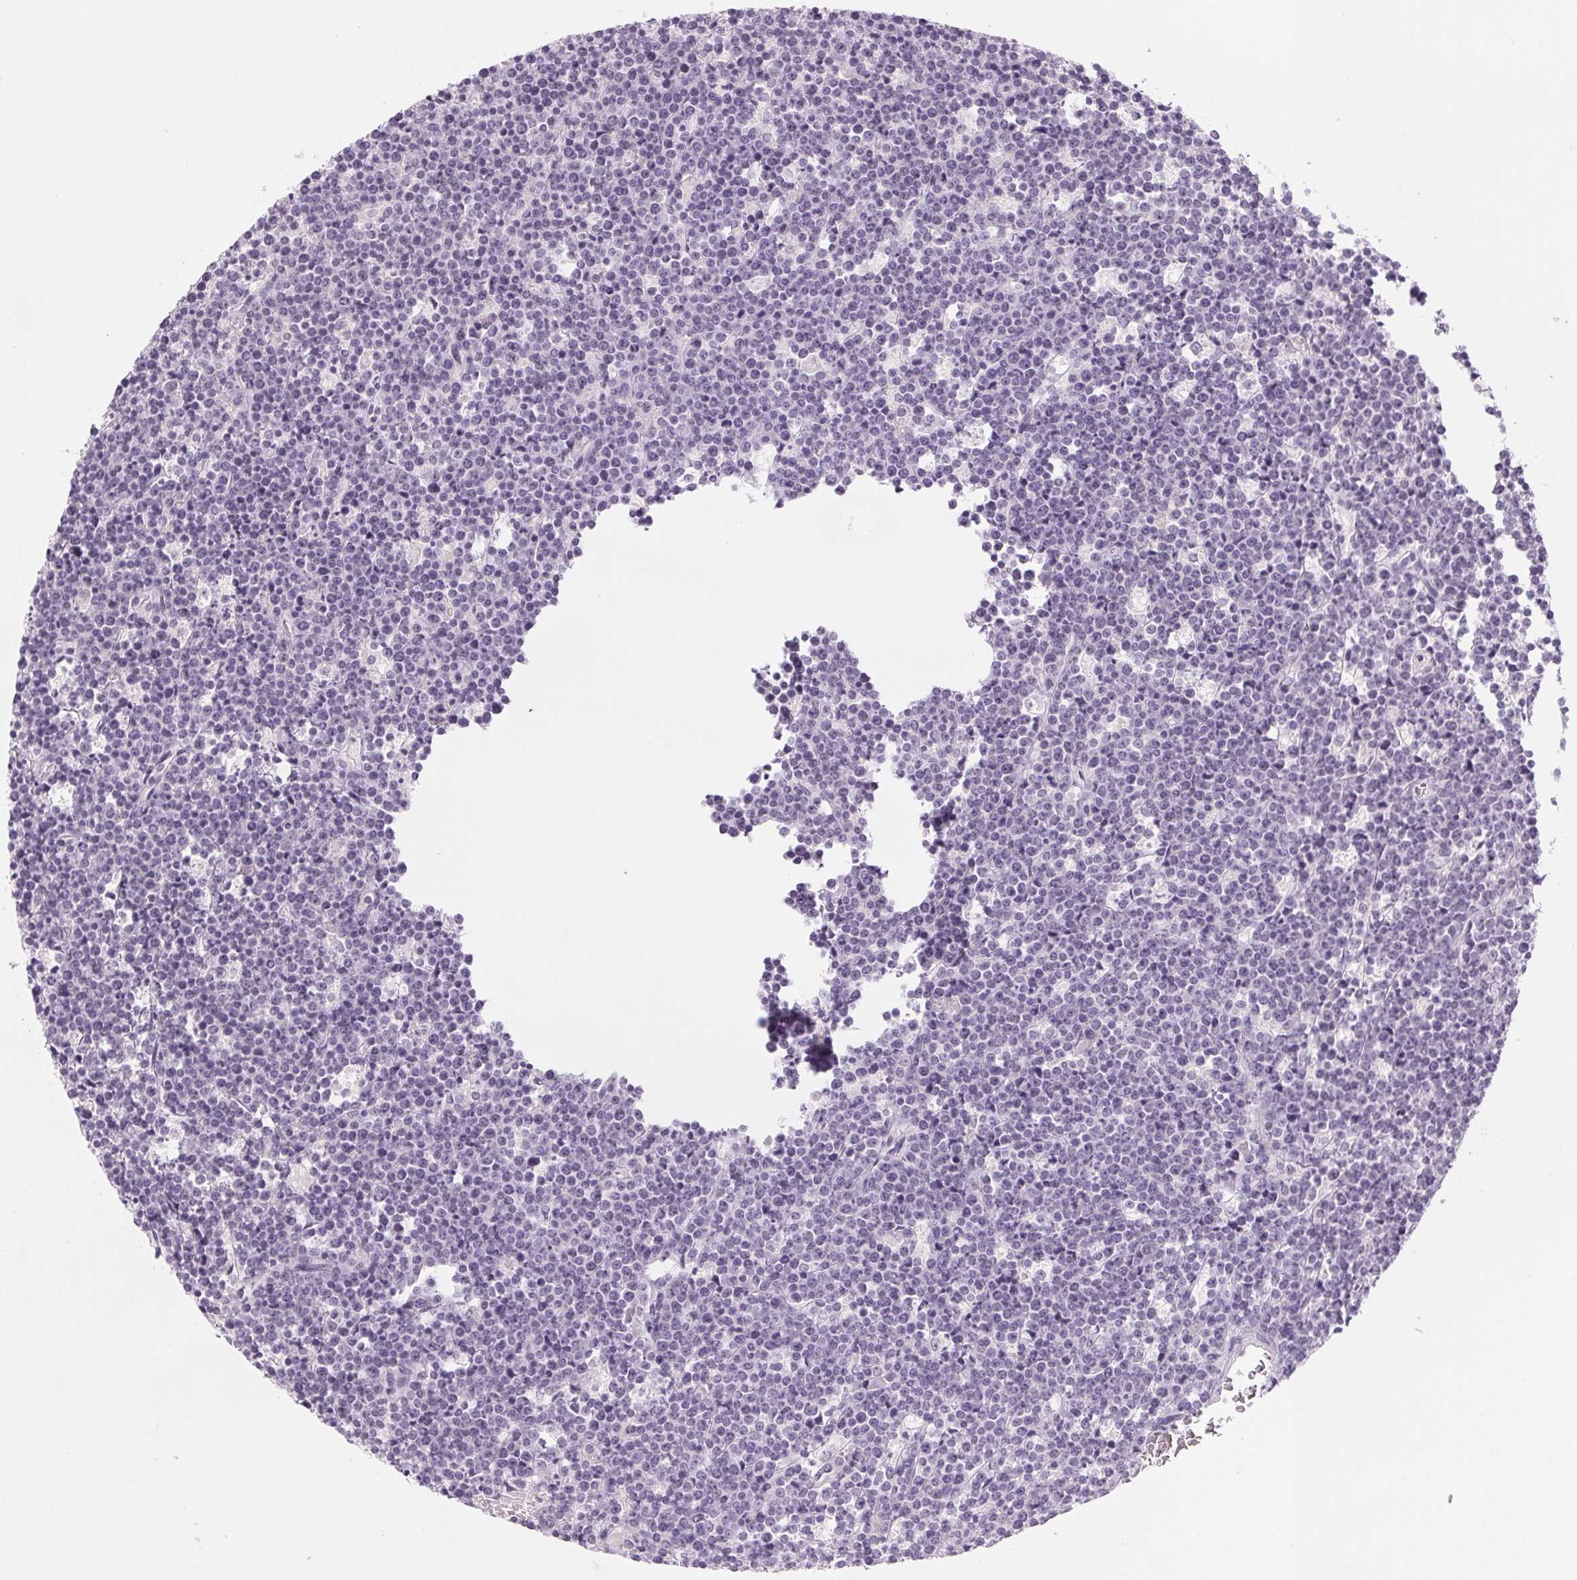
{"staining": {"intensity": "negative", "quantity": "none", "location": "none"}, "tissue": "lymphoma", "cell_type": "Tumor cells", "image_type": "cancer", "snomed": [{"axis": "morphology", "description": "Malignant lymphoma, non-Hodgkin's type, High grade"}, {"axis": "topography", "description": "Ovary"}], "caption": "The micrograph displays no staining of tumor cells in malignant lymphoma, non-Hodgkin's type (high-grade).", "gene": "EHHADH", "patient": {"sex": "female", "age": 56}}